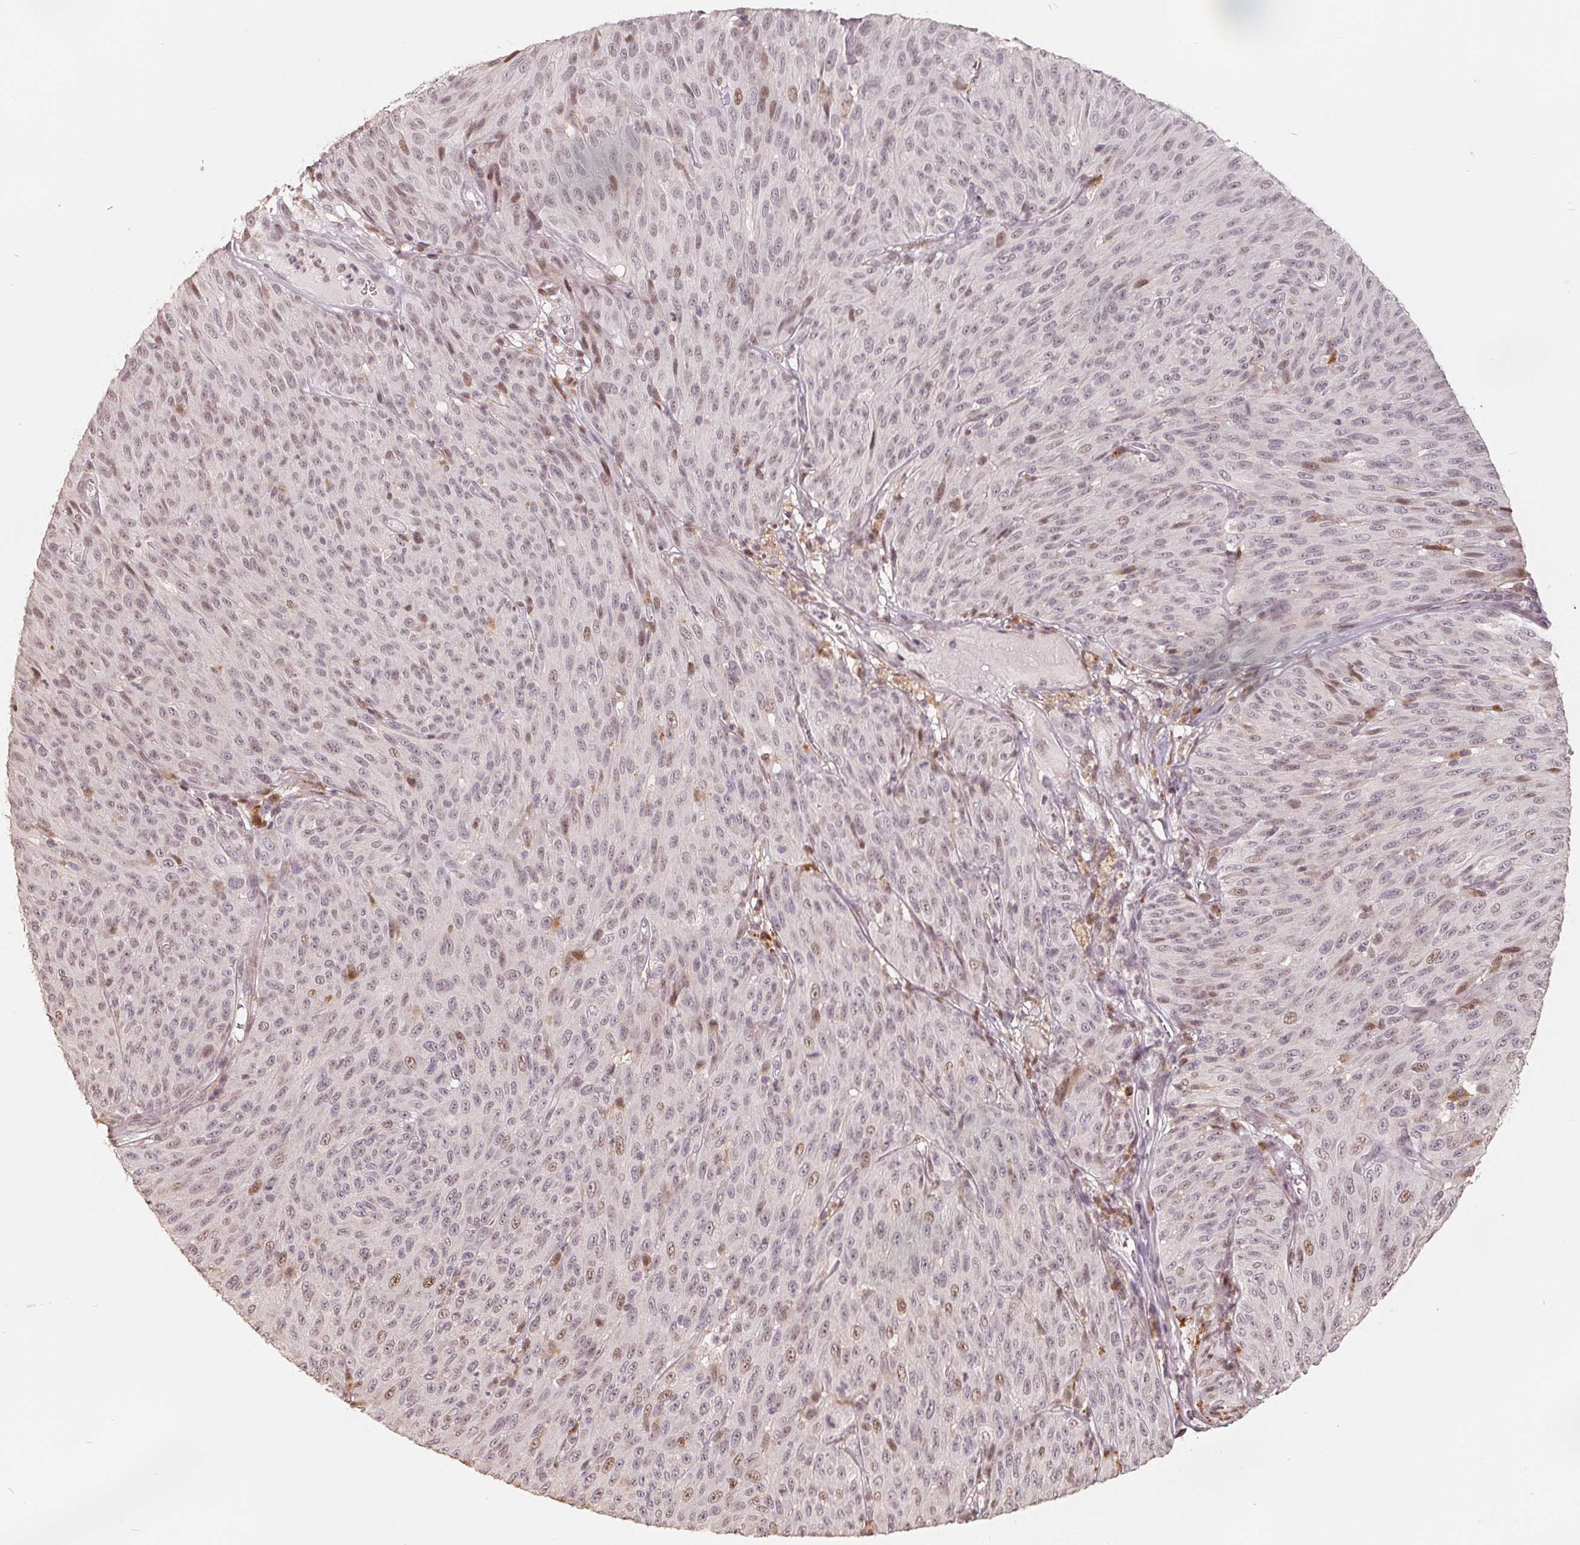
{"staining": {"intensity": "negative", "quantity": "none", "location": "none"}, "tissue": "melanoma", "cell_type": "Tumor cells", "image_type": "cancer", "snomed": [{"axis": "morphology", "description": "Malignant melanoma, NOS"}, {"axis": "topography", "description": "Skin"}], "caption": "Immunohistochemistry of human melanoma reveals no positivity in tumor cells.", "gene": "CCDC138", "patient": {"sex": "male", "age": 85}}